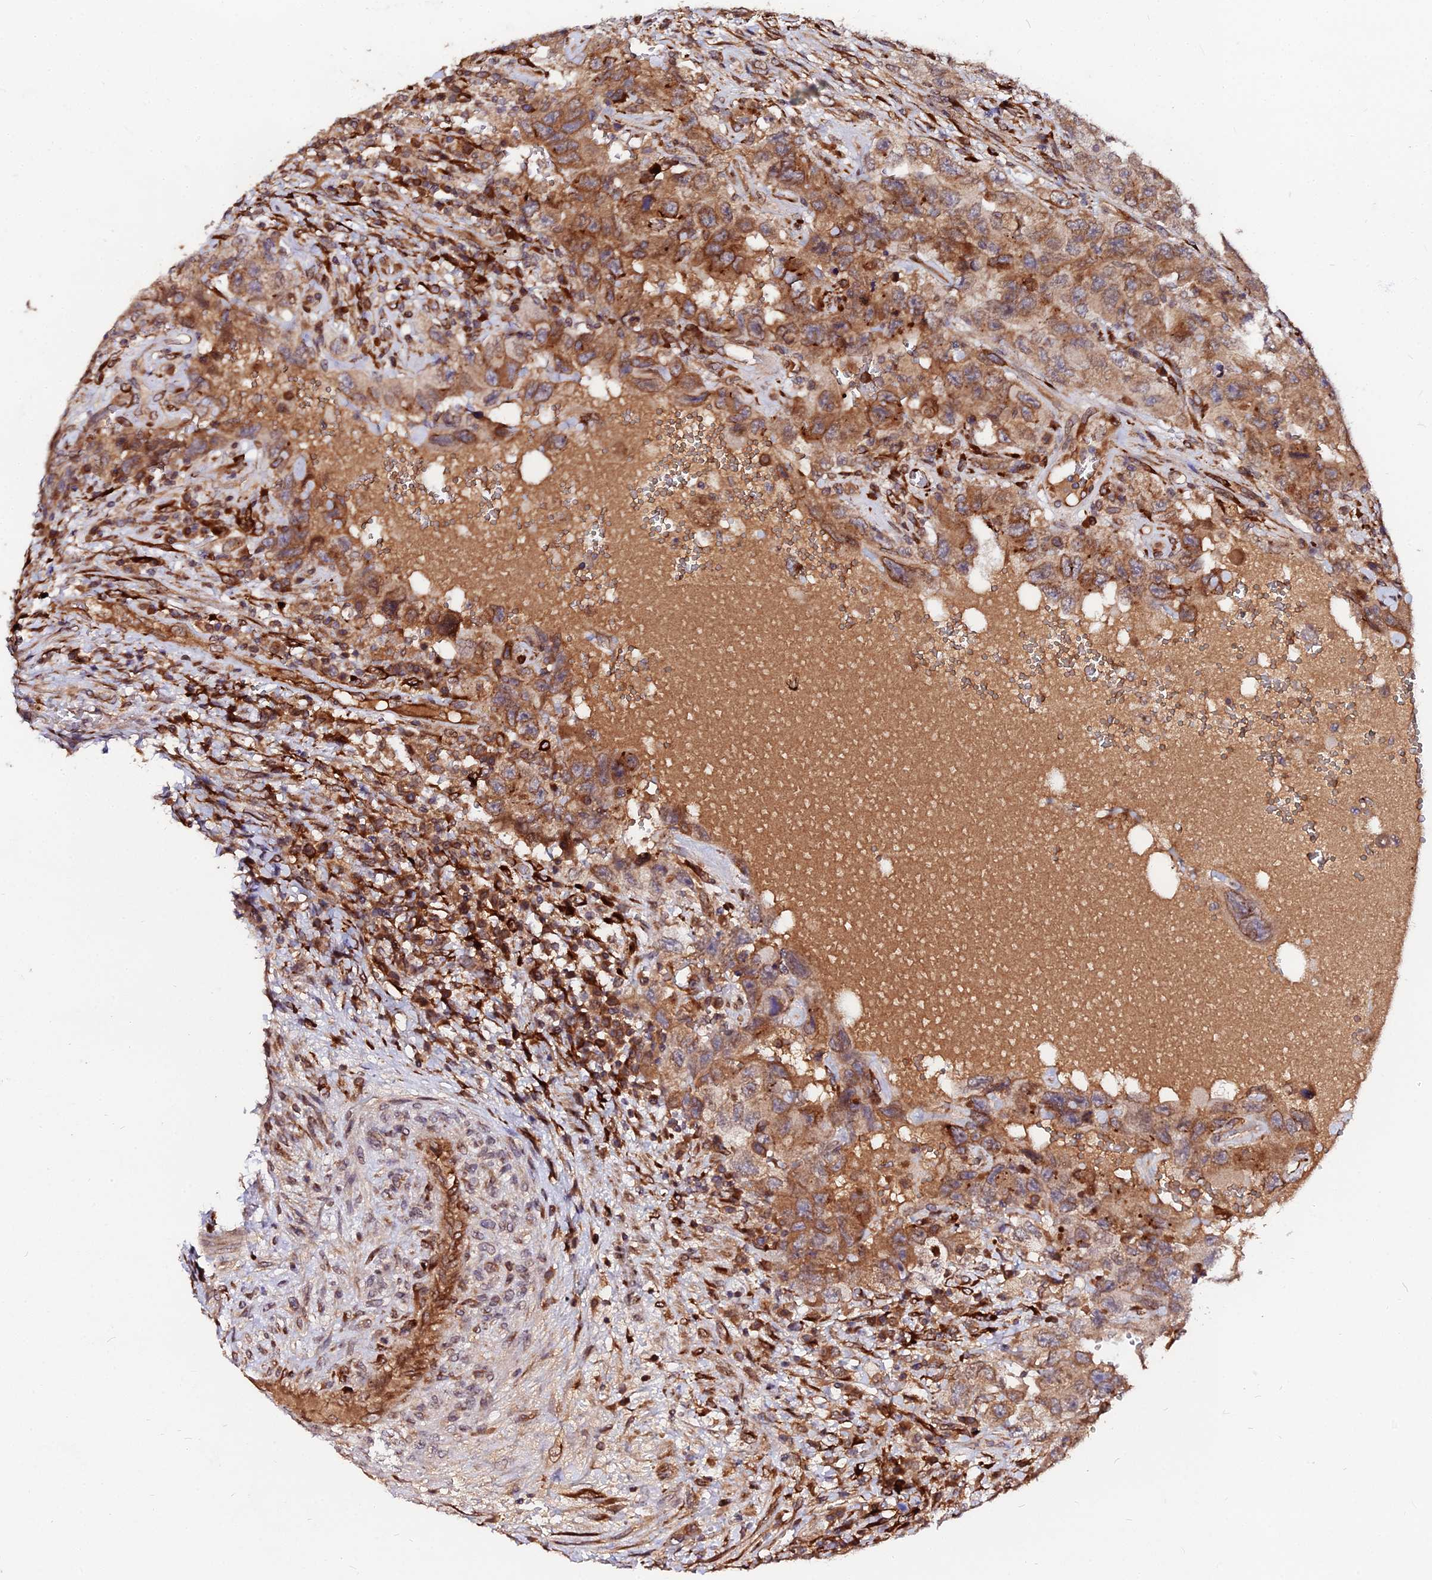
{"staining": {"intensity": "moderate", "quantity": ">75%", "location": "cytoplasmic/membranous"}, "tissue": "testis cancer", "cell_type": "Tumor cells", "image_type": "cancer", "snomed": [{"axis": "morphology", "description": "Carcinoma, Embryonal, NOS"}, {"axis": "topography", "description": "Testis"}], "caption": "Embryonal carcinoma (testis) stained with immunohistochemistry (IHC) shows moderate cytoplasmic/membranous staining in approximately >75% of tumor cells. (DAB (3,3'-diaminobenzidine) IHC, brown staining for protein, blue staining for nuclei).", "gene": "PDE4D", "patient": {"sex": "male", "age": 26}}